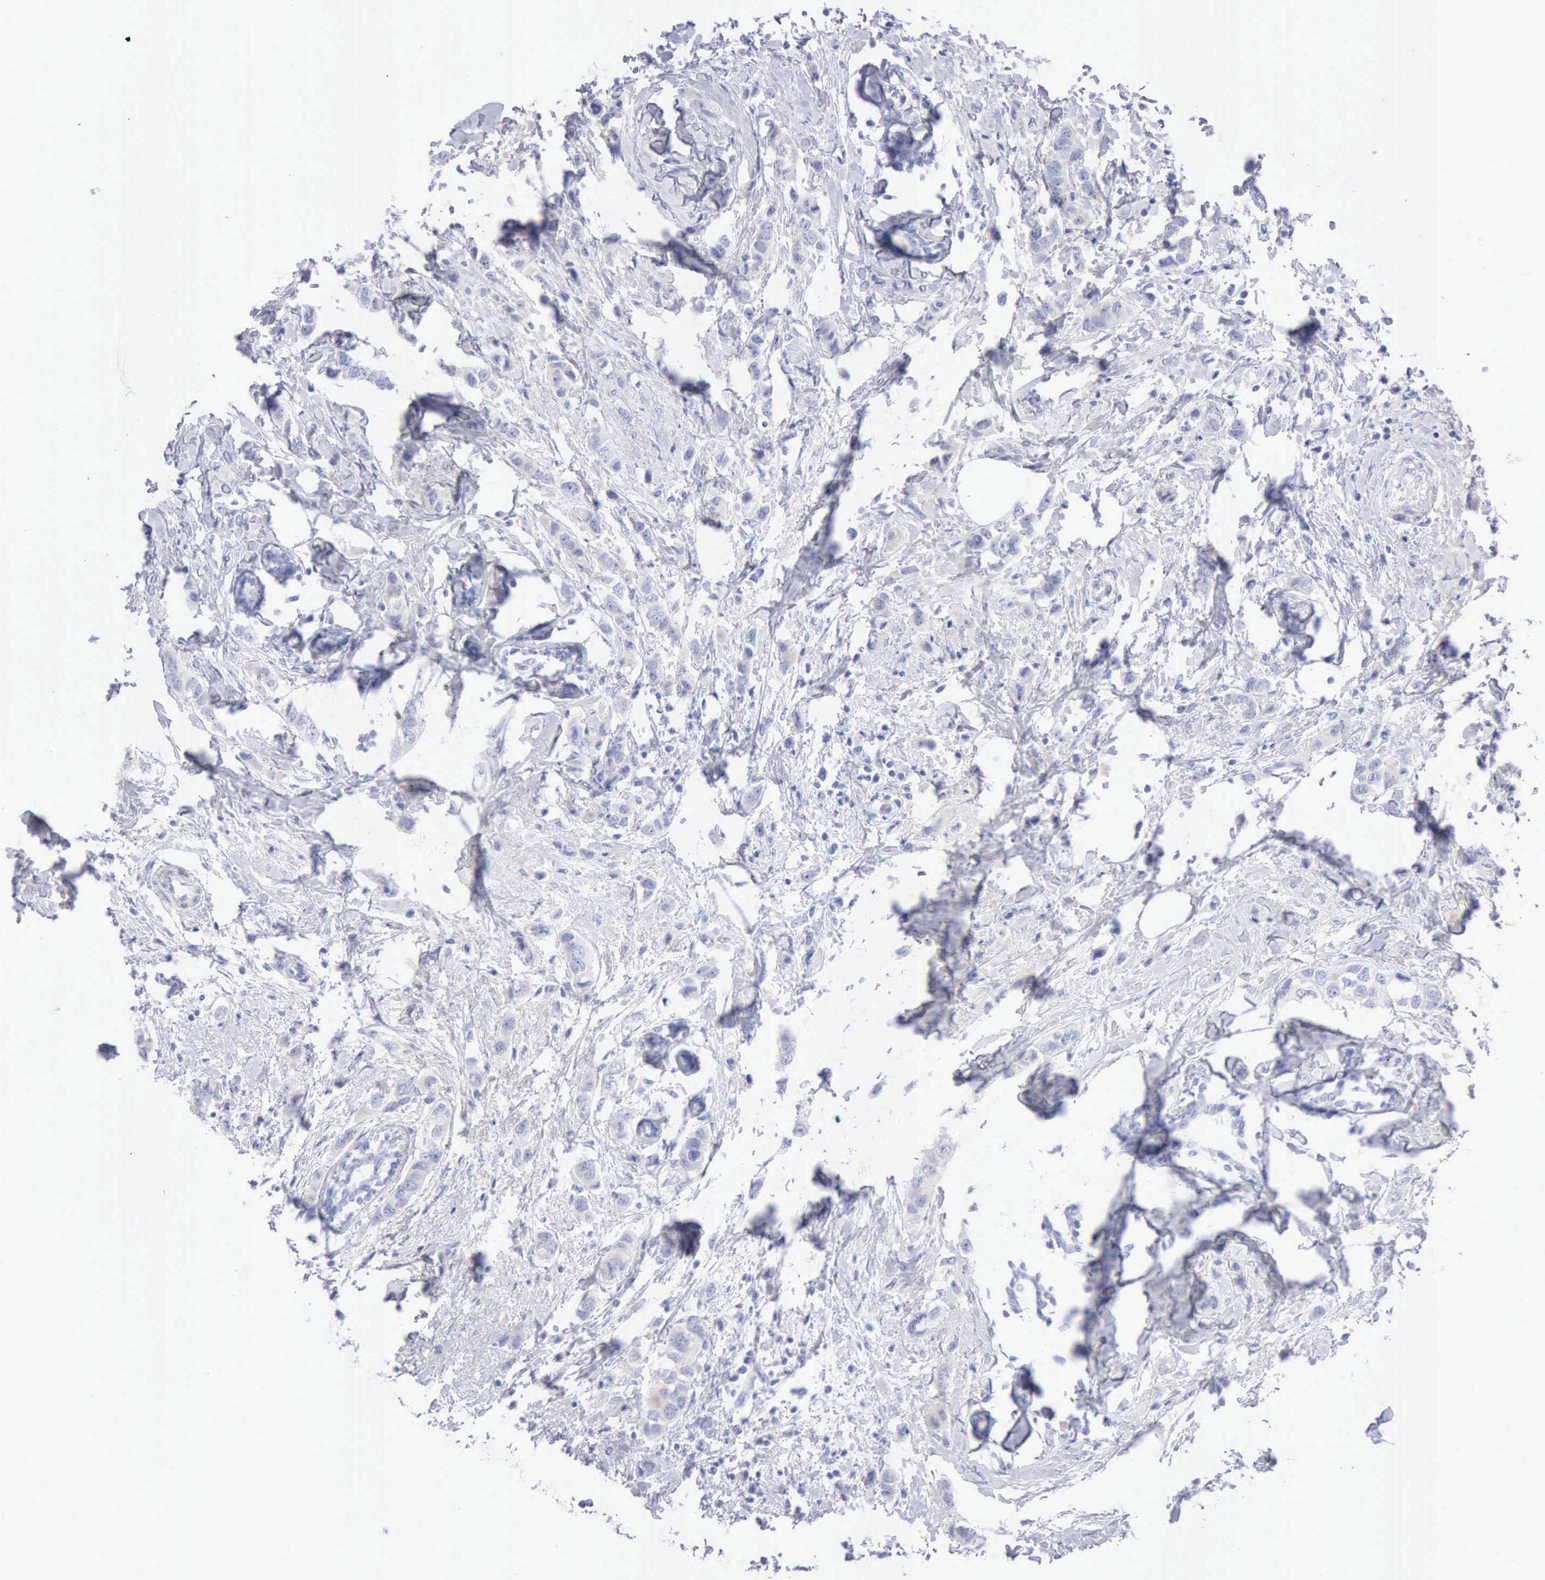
{"staining": {"intensity": "negative", "quantity": "none", "location": "none"}, "tissue": "breast cancer", "cell_type": "Tumor cells", "image_type": "cancer", "snomed": [{"axis": "morphology", "description": "Normal tissue, NOS"}, {"axis": "morphology", "description": "Duct carcinoma"}, {"axis": "topography", "description": "Breast"}], "caption": "Human infiltrating ductal carcinoma (breast) stained for a protein using immunohistochemistry reveals no positivity in tumor cells.", "gene": "ANGEL1", "patient": {"sex": "female", "age": 50}}